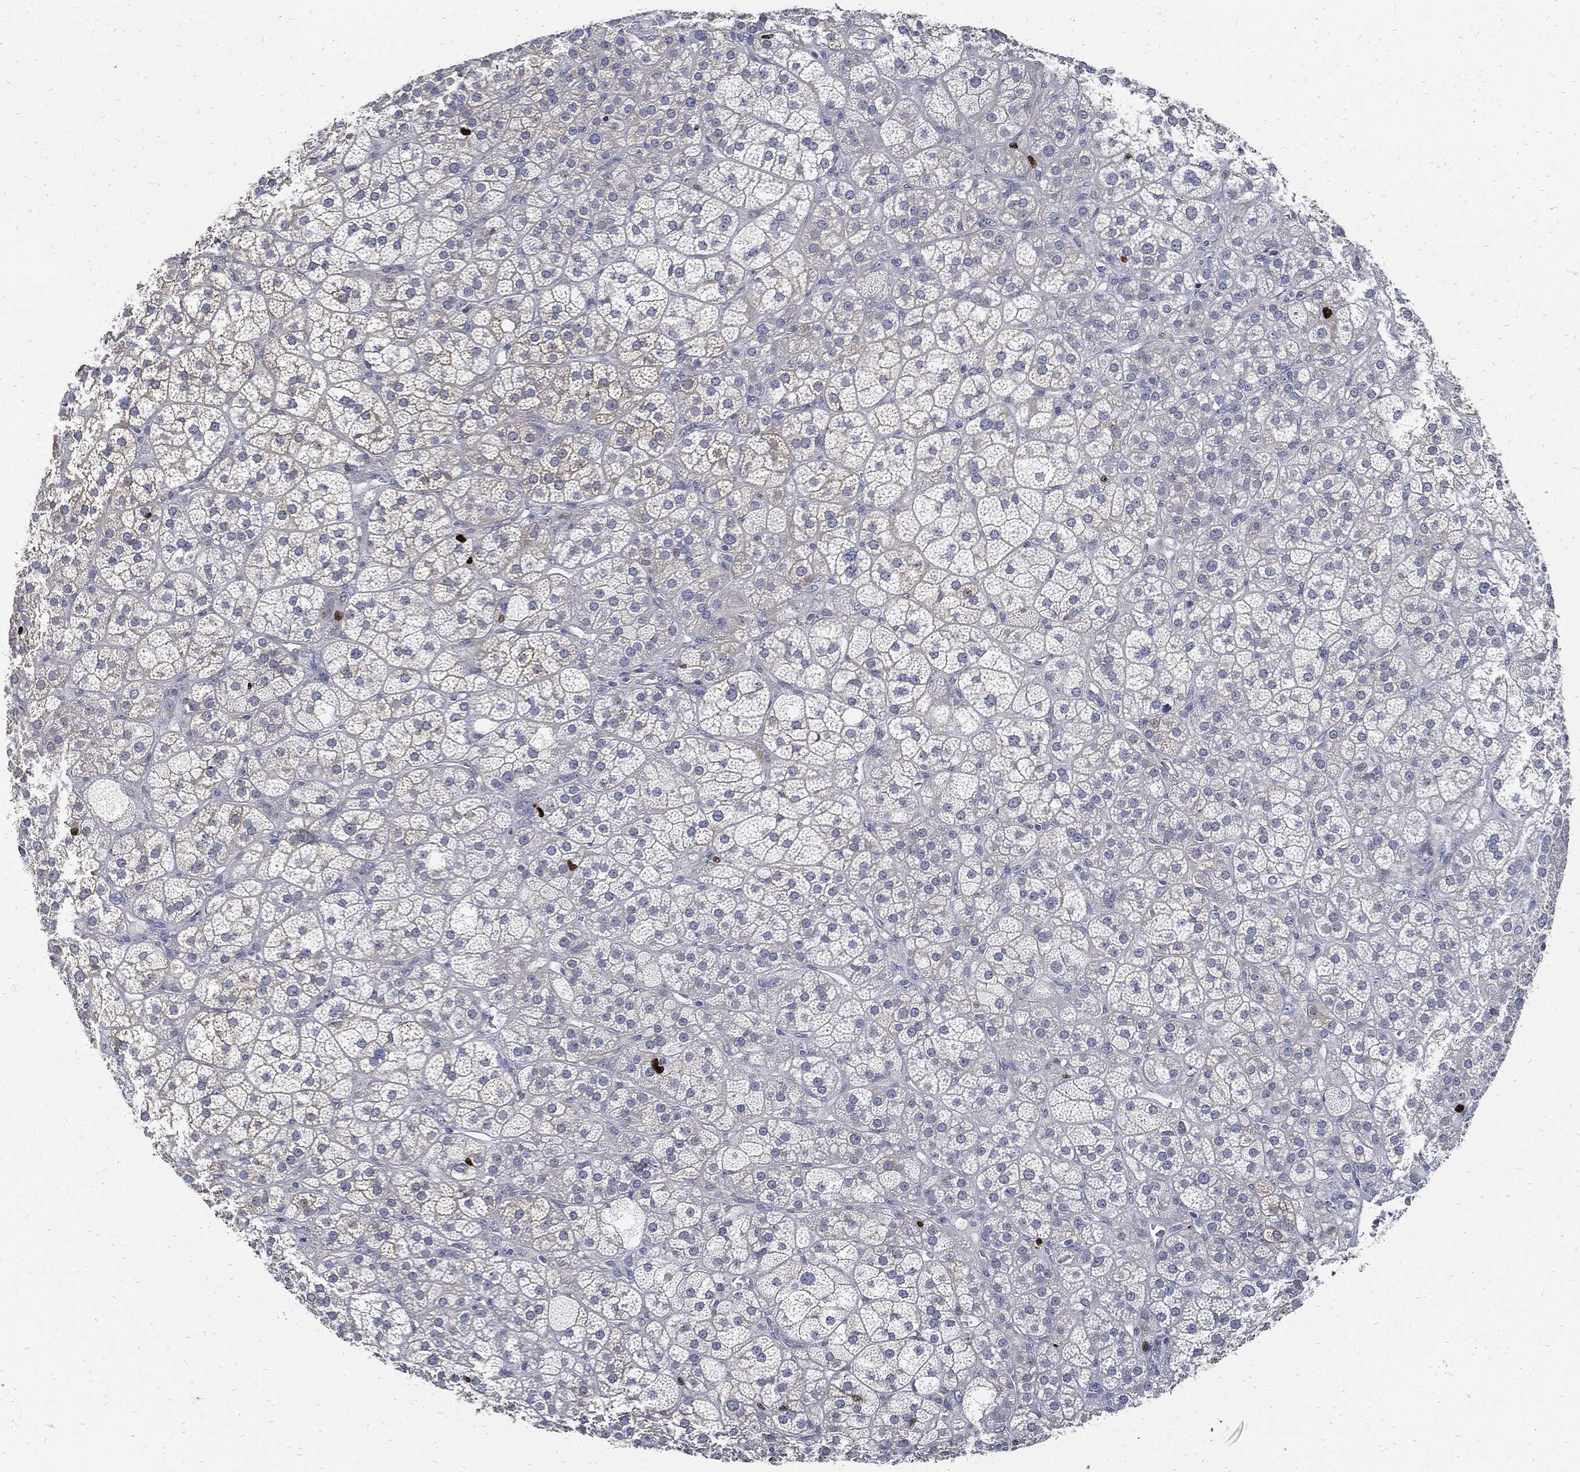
{"staining": {"intensity": "strong", "quantity": "<25%", "location": "nuclear"}, "tissue": "adrenal gland", "cell_type": "Glandular cells", "image_type": "normal", "snomed": [{"axis": "morphology", "description": "Normal tissue, NOS"}, {"axis": "topography", "description": "Adrenal gland"}], "caption": "Adrenal gland stained with a protein marker demonstrates strong staining in glandular cells.", "gene": "MKI67", "patient": {"sex": "female", "age": 60}}